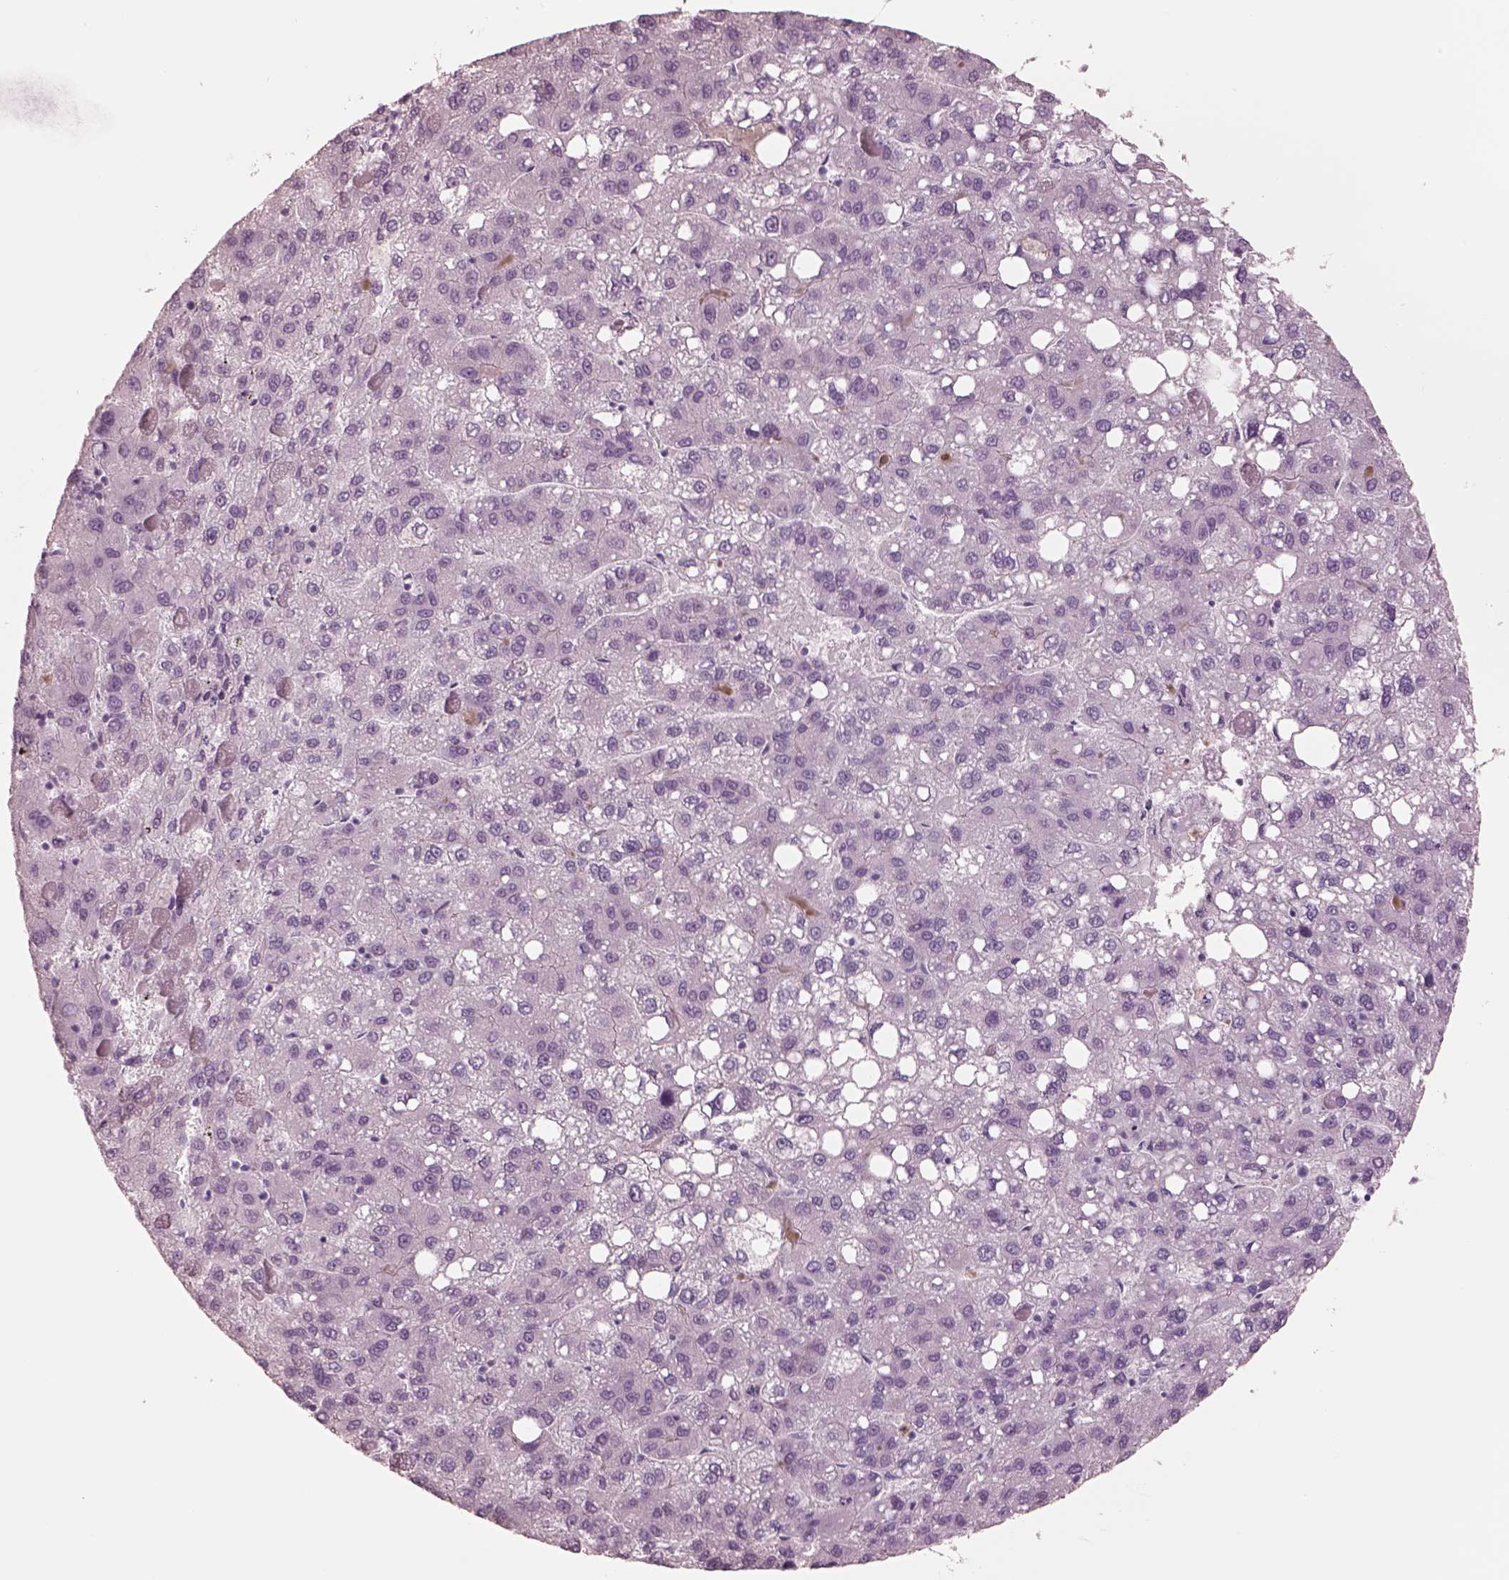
{"staining": {"intensity": "negative", "quantity": "none", "location": "none"}, "tissue": "liver cancer", "cell_type": "Tumor cells", "image_type": "cancer", "snomed": [{"axis": "morphology", "description": "Carcinoma, Hepatocellular, NOS"}, {"axis": "topography", "description": "Liver"}], "caption": "Tumor cells show no significant expression in liver cancer. (DAB IHC with hematoxylin counter stain).", "gene": "ELANE", "patient": {"sex": "female", "age": 82}}